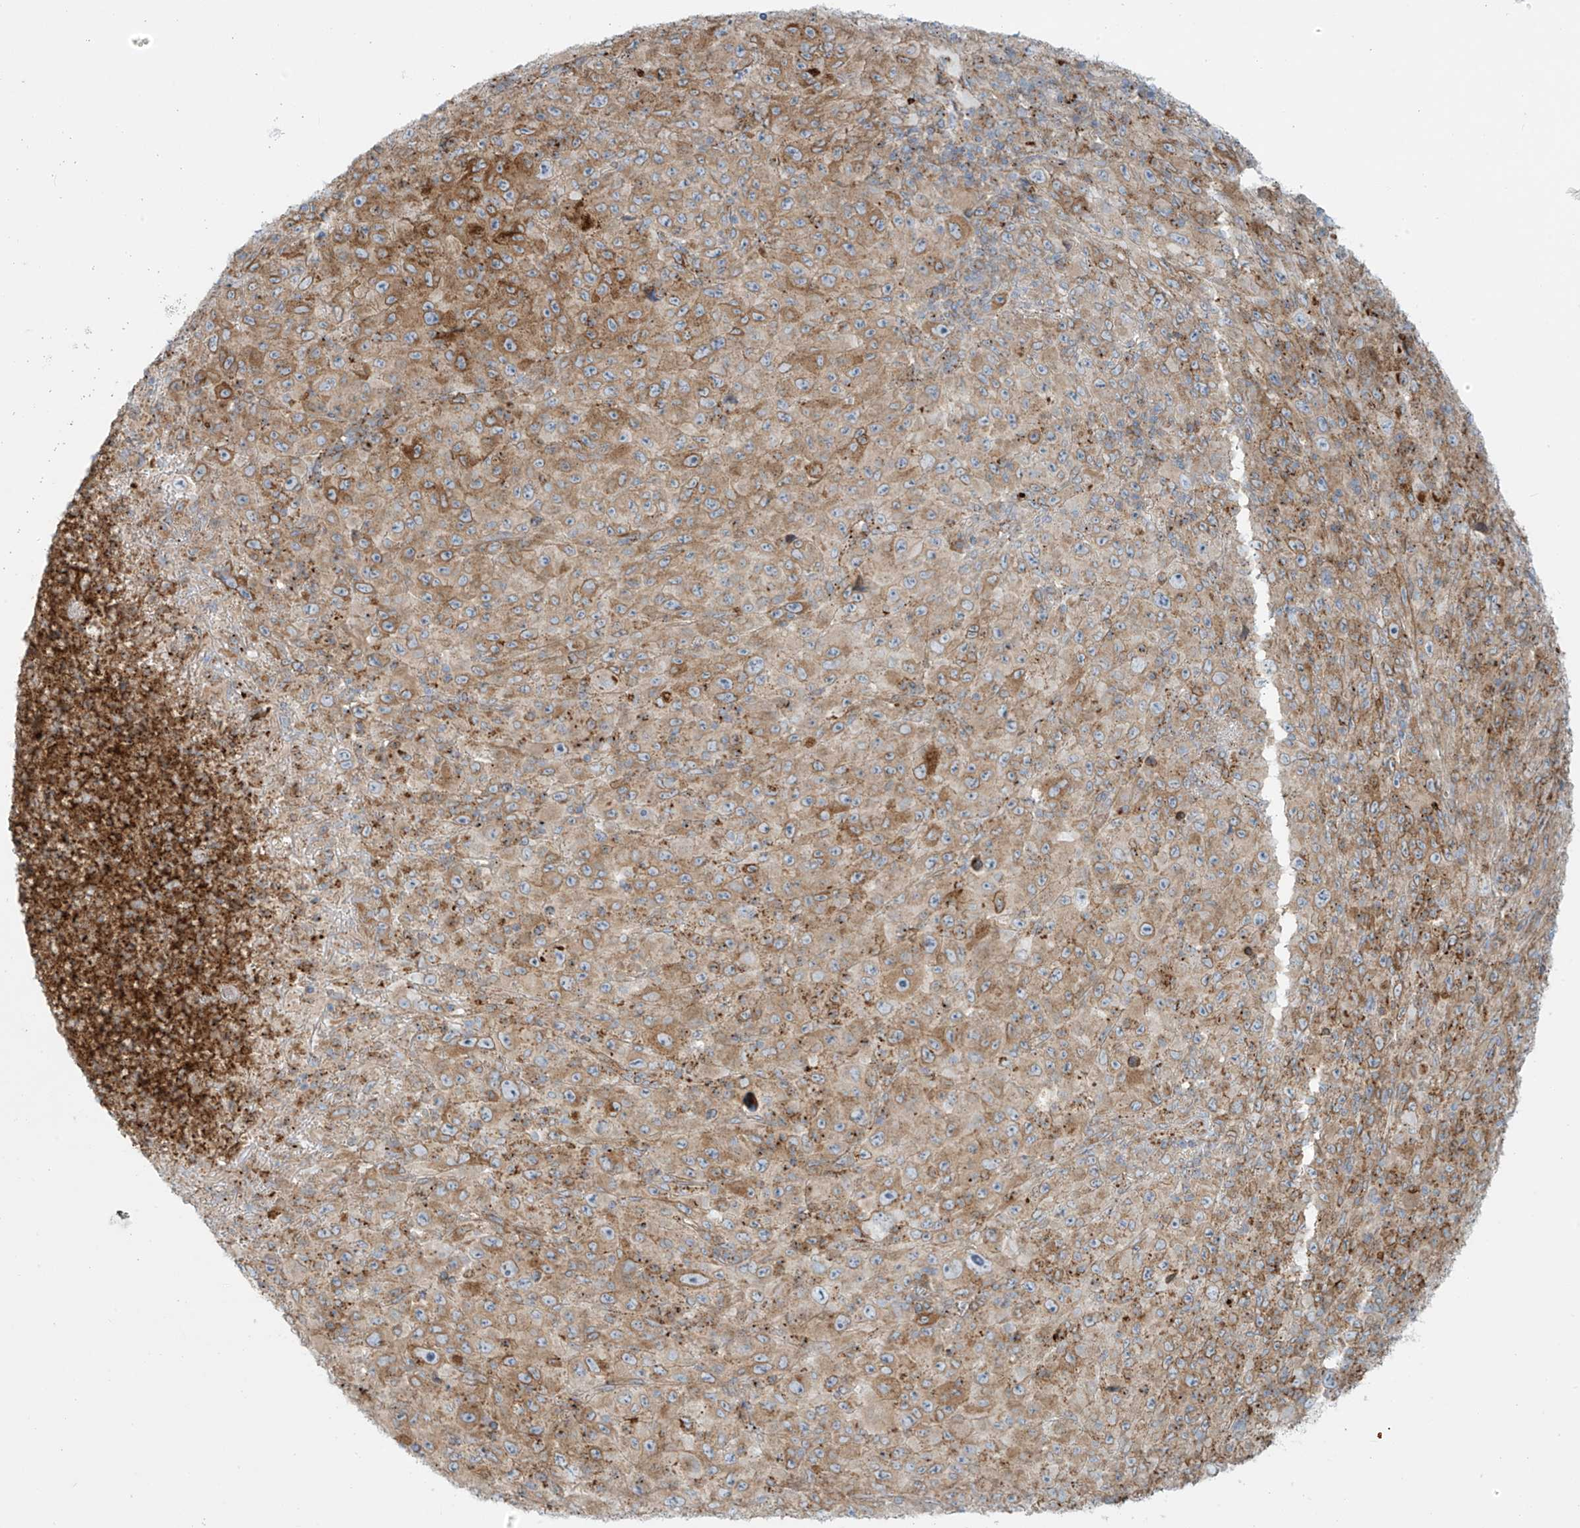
{"staining": {"intensity": "moderate", "quantity": "25%-75%", "location": "cytoplasmic/membranous"}, "tissue": "melanoma", "cell_type": "Tumor cells", "image_type": "cancer", "snomed": [{"axis": "morphology", "description": "Malignant melanoma, Metastatic site"}, {"axis": "topography", "description": "Skin"}], "caption": "Immunohistochemistry (IHC) (DAB (3,3'-diaminobenzidine)) staining of human melanoma reveals moderate cytoplasmic/membranous protein staining in about 25%-75% of tumor cells.", "gene": "LZTS3", "patient": {"sex": "female", "age": 56}}